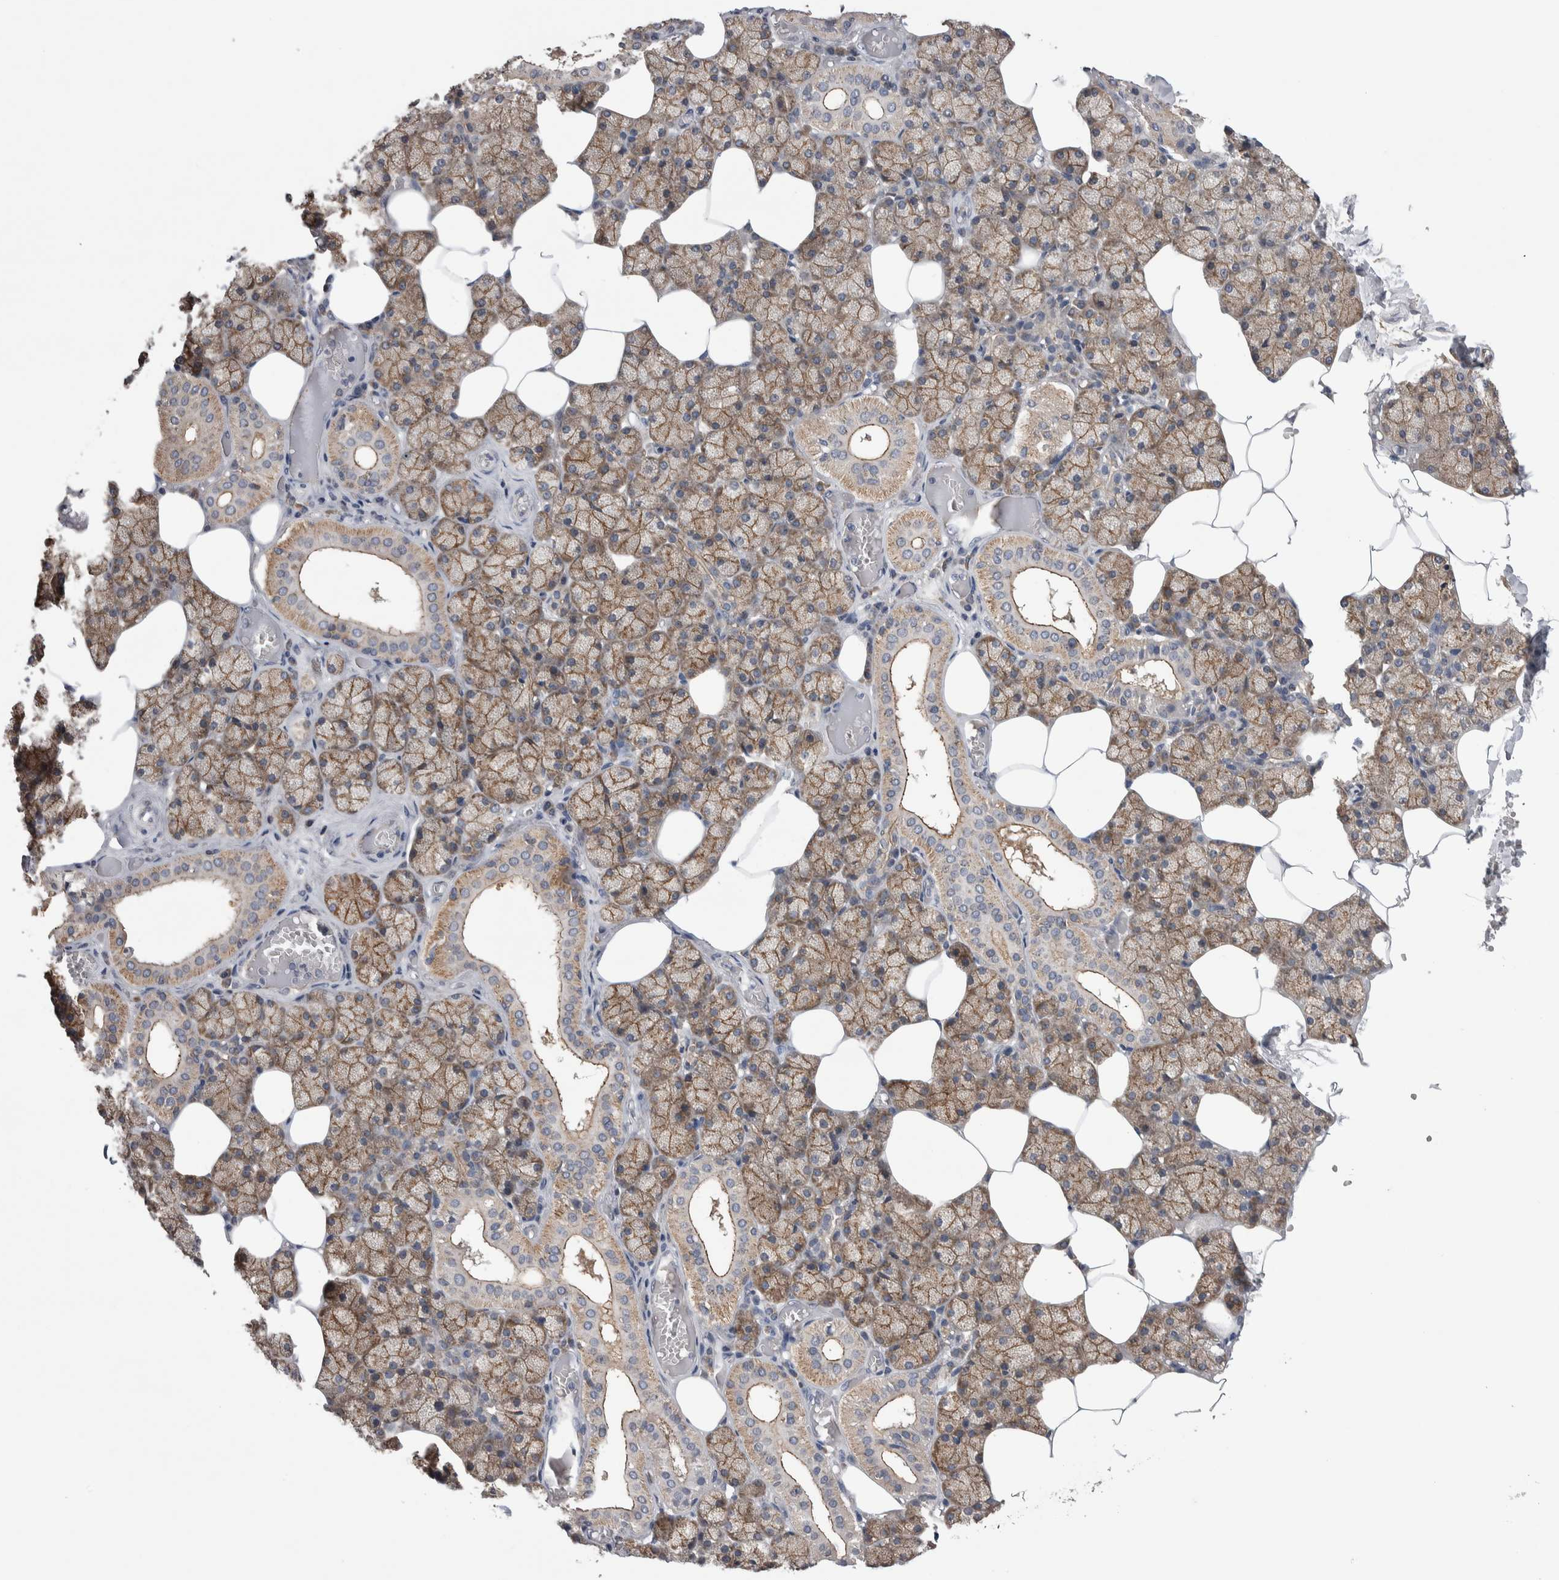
{"staining": {"intensity": "weak", "quantity": "25%-75%", "location": "cytoplasmic/membranous"}, "tissue": "salivary gland", "cell_type": "Glandular cells", "image_type": "normal", "snomed": [{"axis": "morphology", "description": "Normal tissue, NOS"}, {"axis": "topography", "description": "Salivary gland"}], "caption": "Brown immunohistochemical staining in normal salivary gland displays weak cytoplasmic/membranous expression in approximately 25%-75% of glandular cells.", "gene": "LIMA1", "patient": {"sex": "male", "age": 62}}